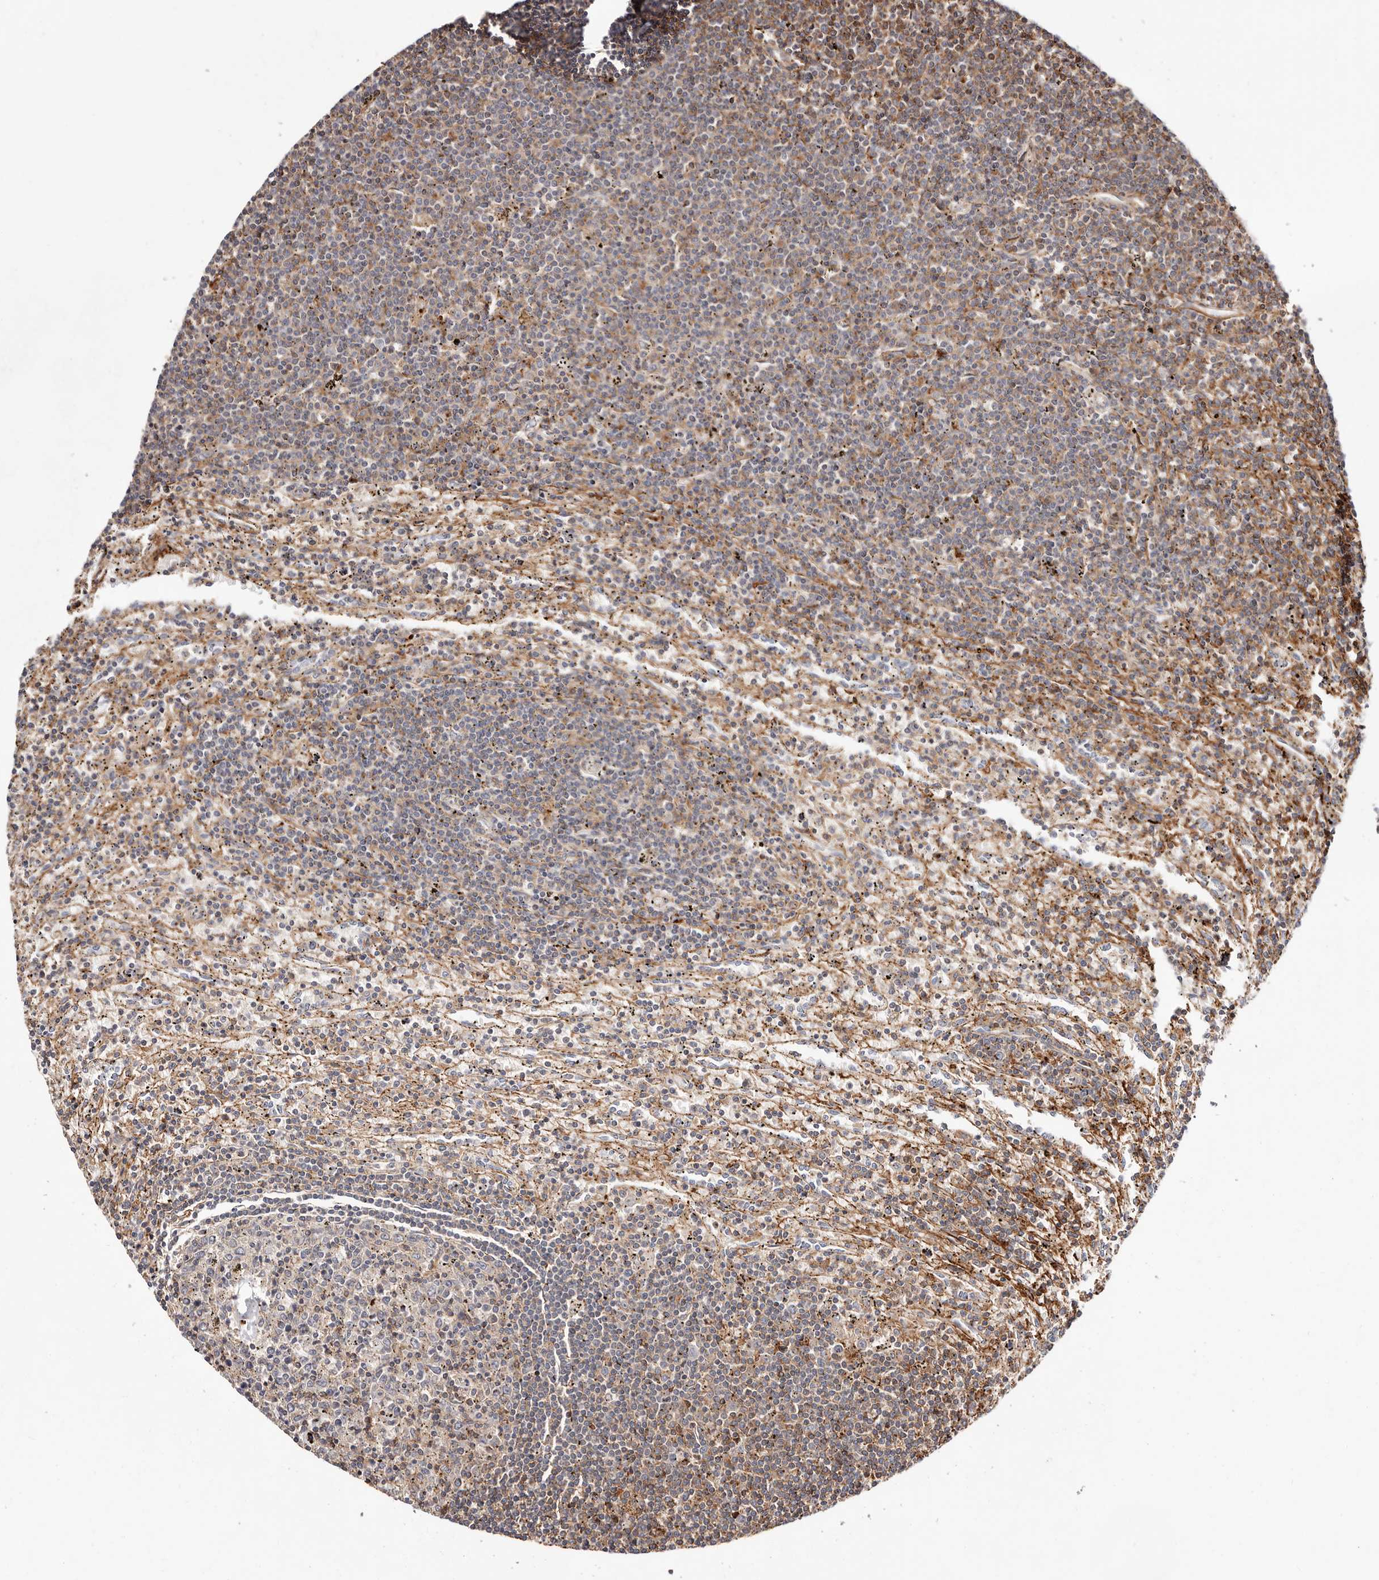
{"staining": {"intensity": "weak", "quantity": "25%-75%", "location": "cytoplasmic/membranous"}, "tissue": "lymphoma", "cell_type": "Tumor cells", "image_type": "cancer", "snomed": [{"axis": "morphology", "description": "Malignant lymphoma, non-Hodgkin's type, Low grade"}, {"axis": "topography", "description": "Spleen"}], "caption": "Protein expression analysis of human lymphoma reveals weak cytoplasmic/membranous expression in about 25%-75% of tumor cells. Nuclei are stained in blue.", "gene": "PTPN22", "patient": {"sex": "male", "age": 76}}